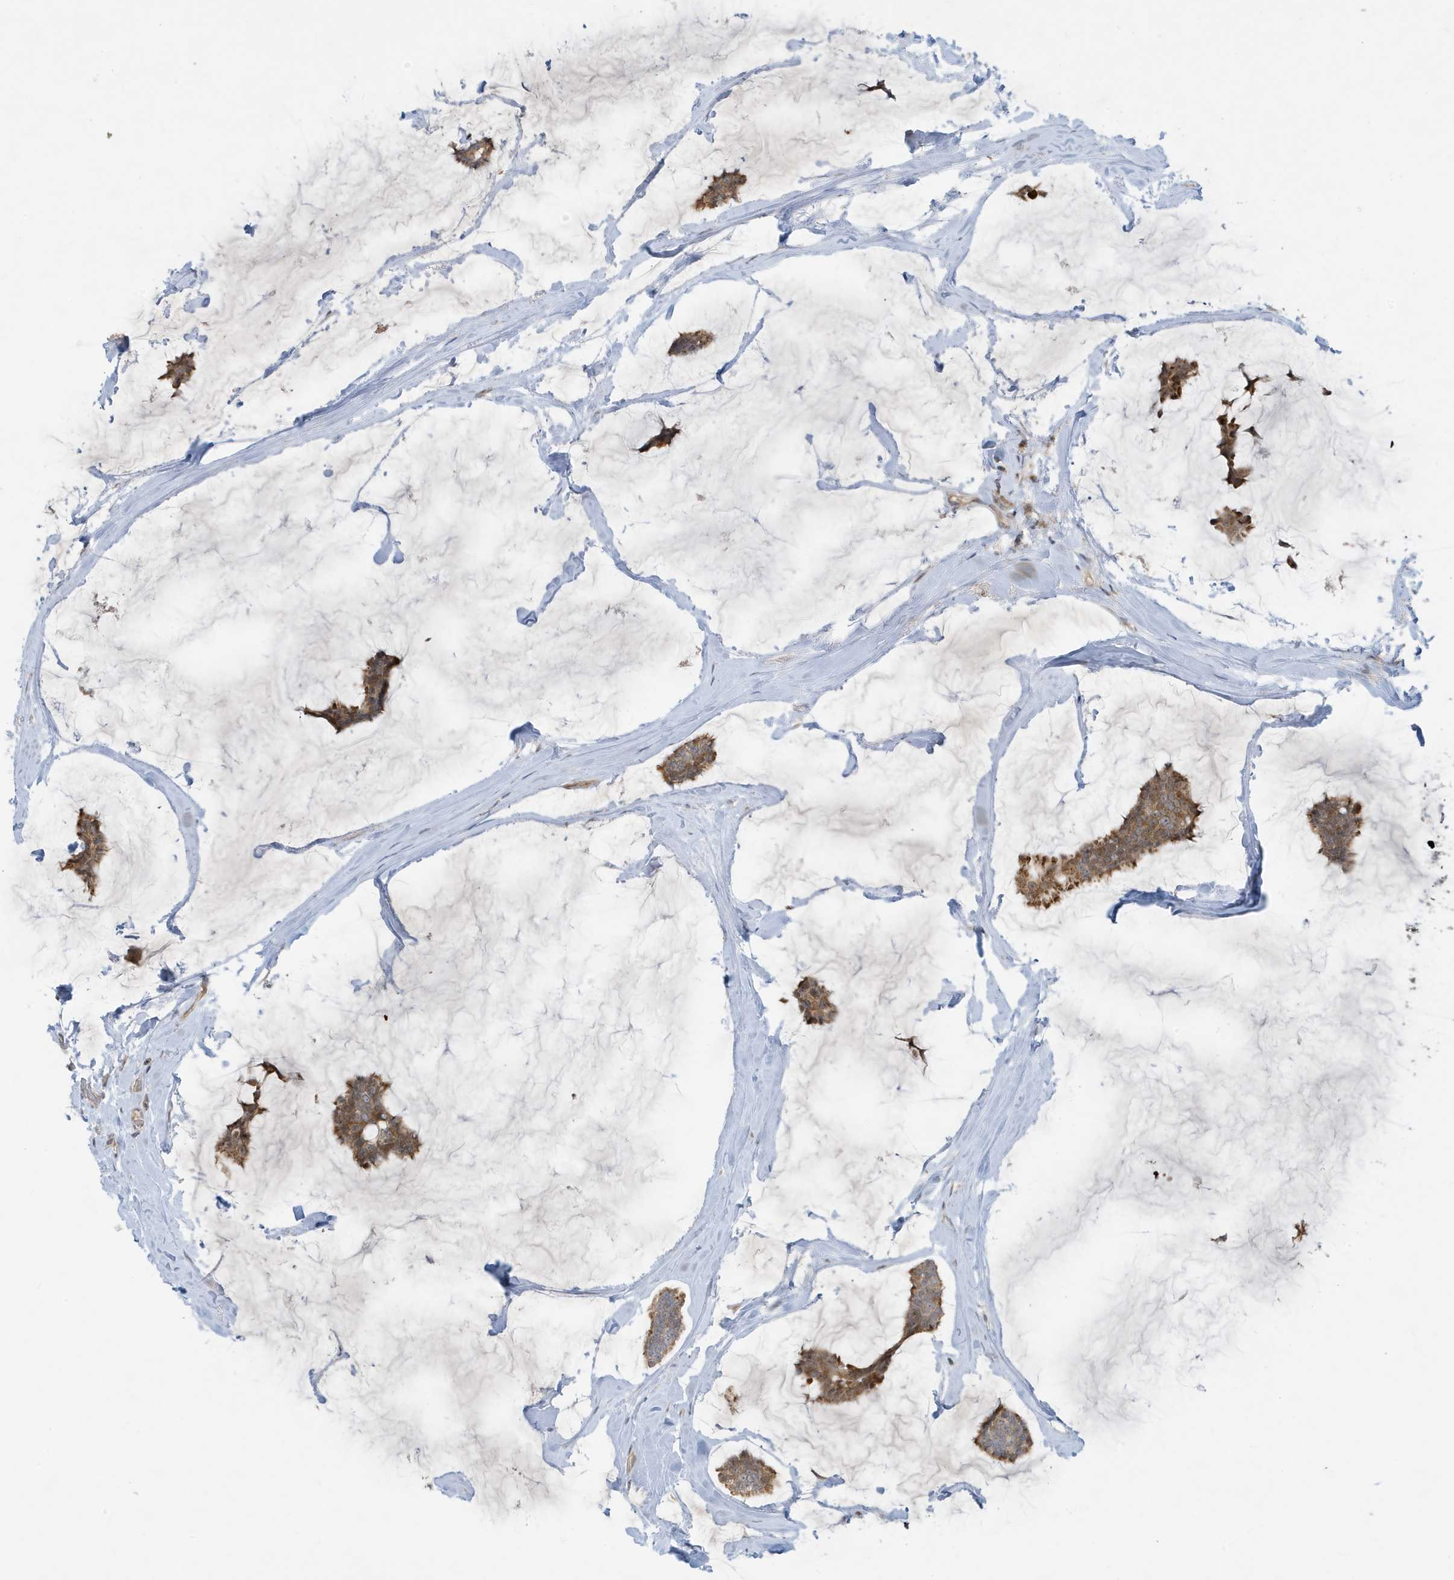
{"staining": {"intensity": "moderate", "quantity": ">75%", "location": "cytoplasmic/membranous"}, "tissue": "breast cancer", "cell_type": "Tumor cells", "image_type": "cancer", "snomed": [{"axis": "morphology", "description": "Duct carcinoma"}, {"axis": "topography", "description": "Breast"}], "caption": "Immunohistochemical staining of intraductal carcinoma (breast) exhibits moderate cytoplasmic/membranous protein expression in about >75% of tumor cells. (brown staining indicates protein expression, while blue staining denotes nuclei).", "gene": "PRRT3", "patient": {"sex": "female", "age": 93}}